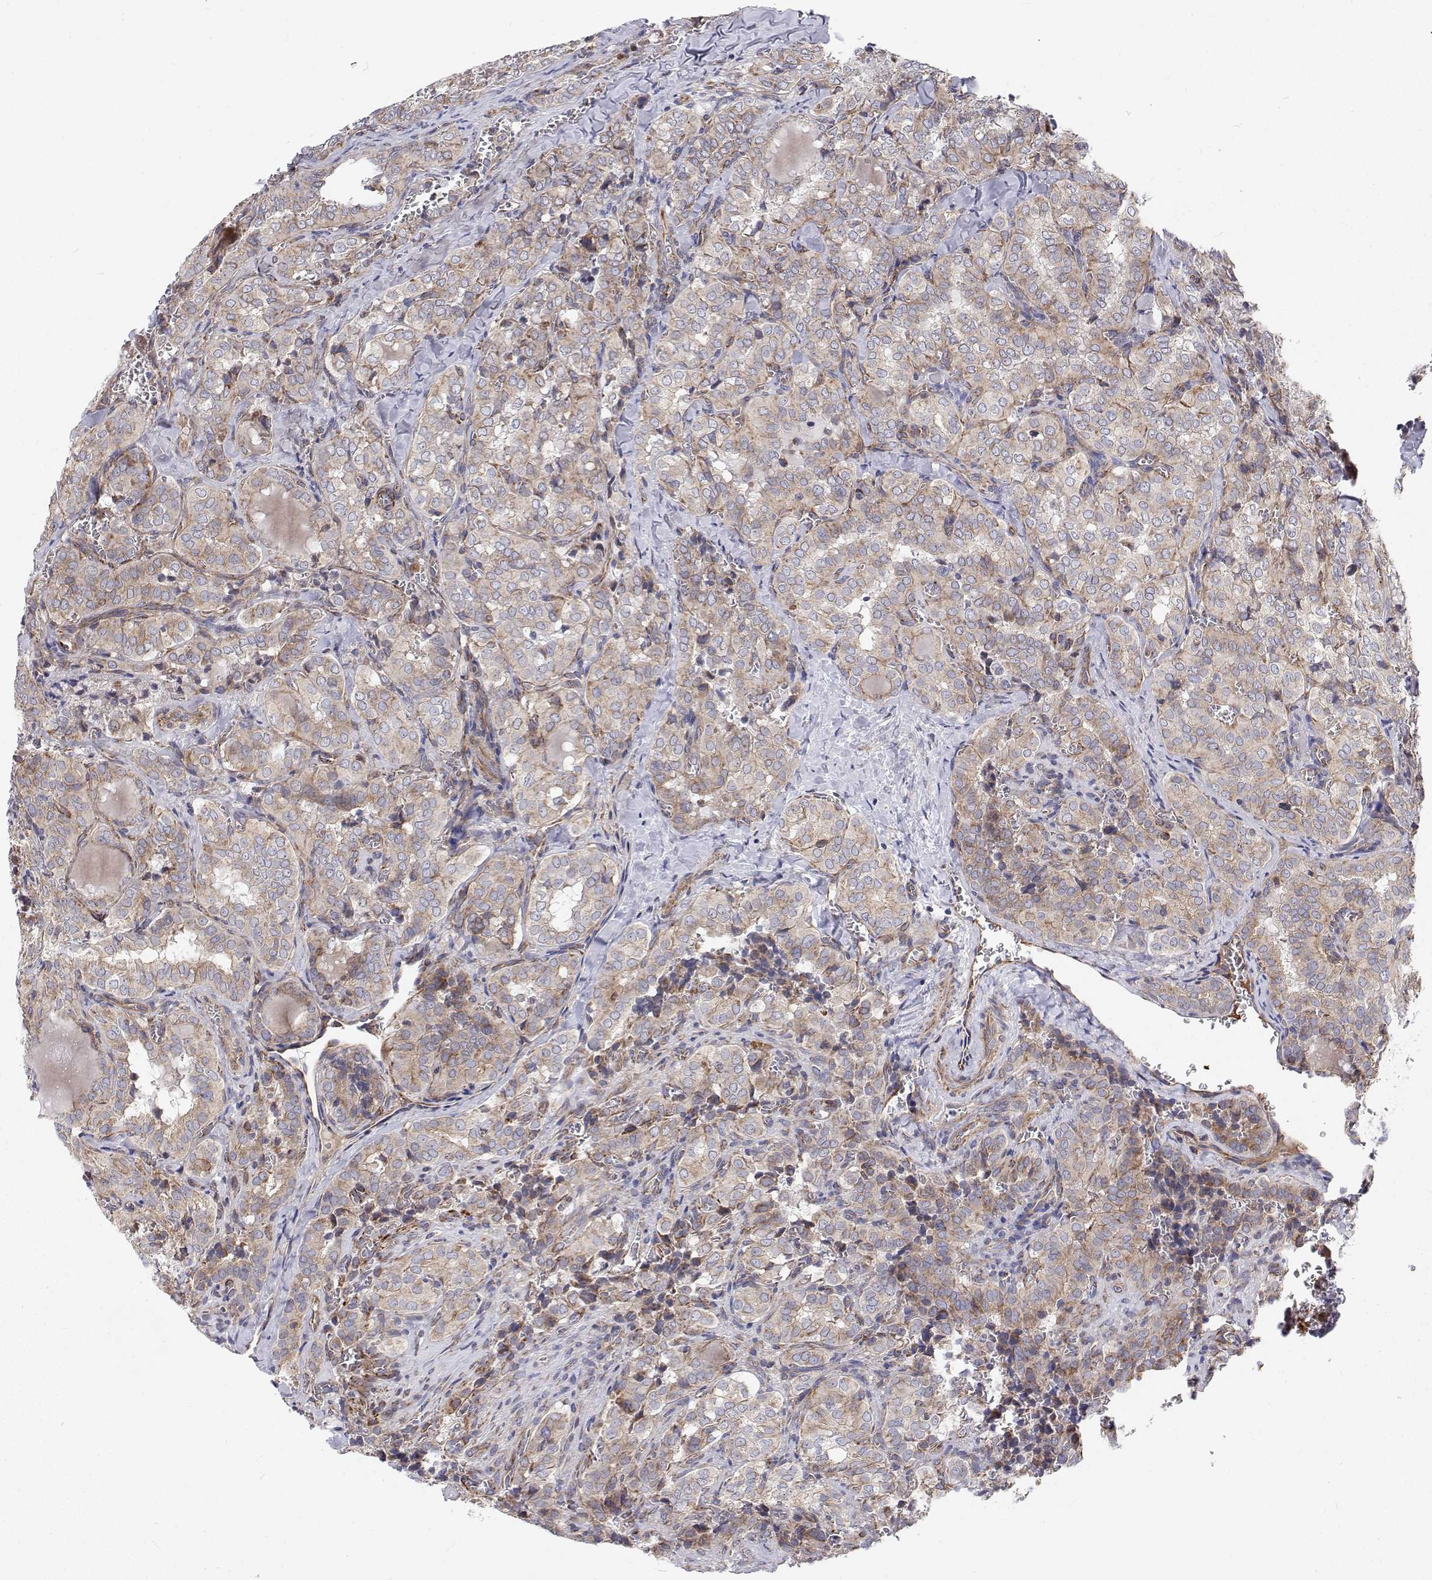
{"staining": {"intensity": "weak", "quantity": ">75%", "location": "cytoplasmic/membranous"}, "tissue": "thyroid cancer", "cell_type": "Tumor cells", "image_type": "cancer", "snomed": [{"axis": "morphology", "description": "Papillary adenocarcinoma, NOS"}, {"axis": "topography", "description": "Thyroid gland"}], "caption": "Immunohistochemical staining of human thyroid cancer reveals low levels of weak cytoplasmic/membranous expression in about >75% of tumor cells.", "gene": "SPICE1", "patient": {"sex": "female", "age": 41}}